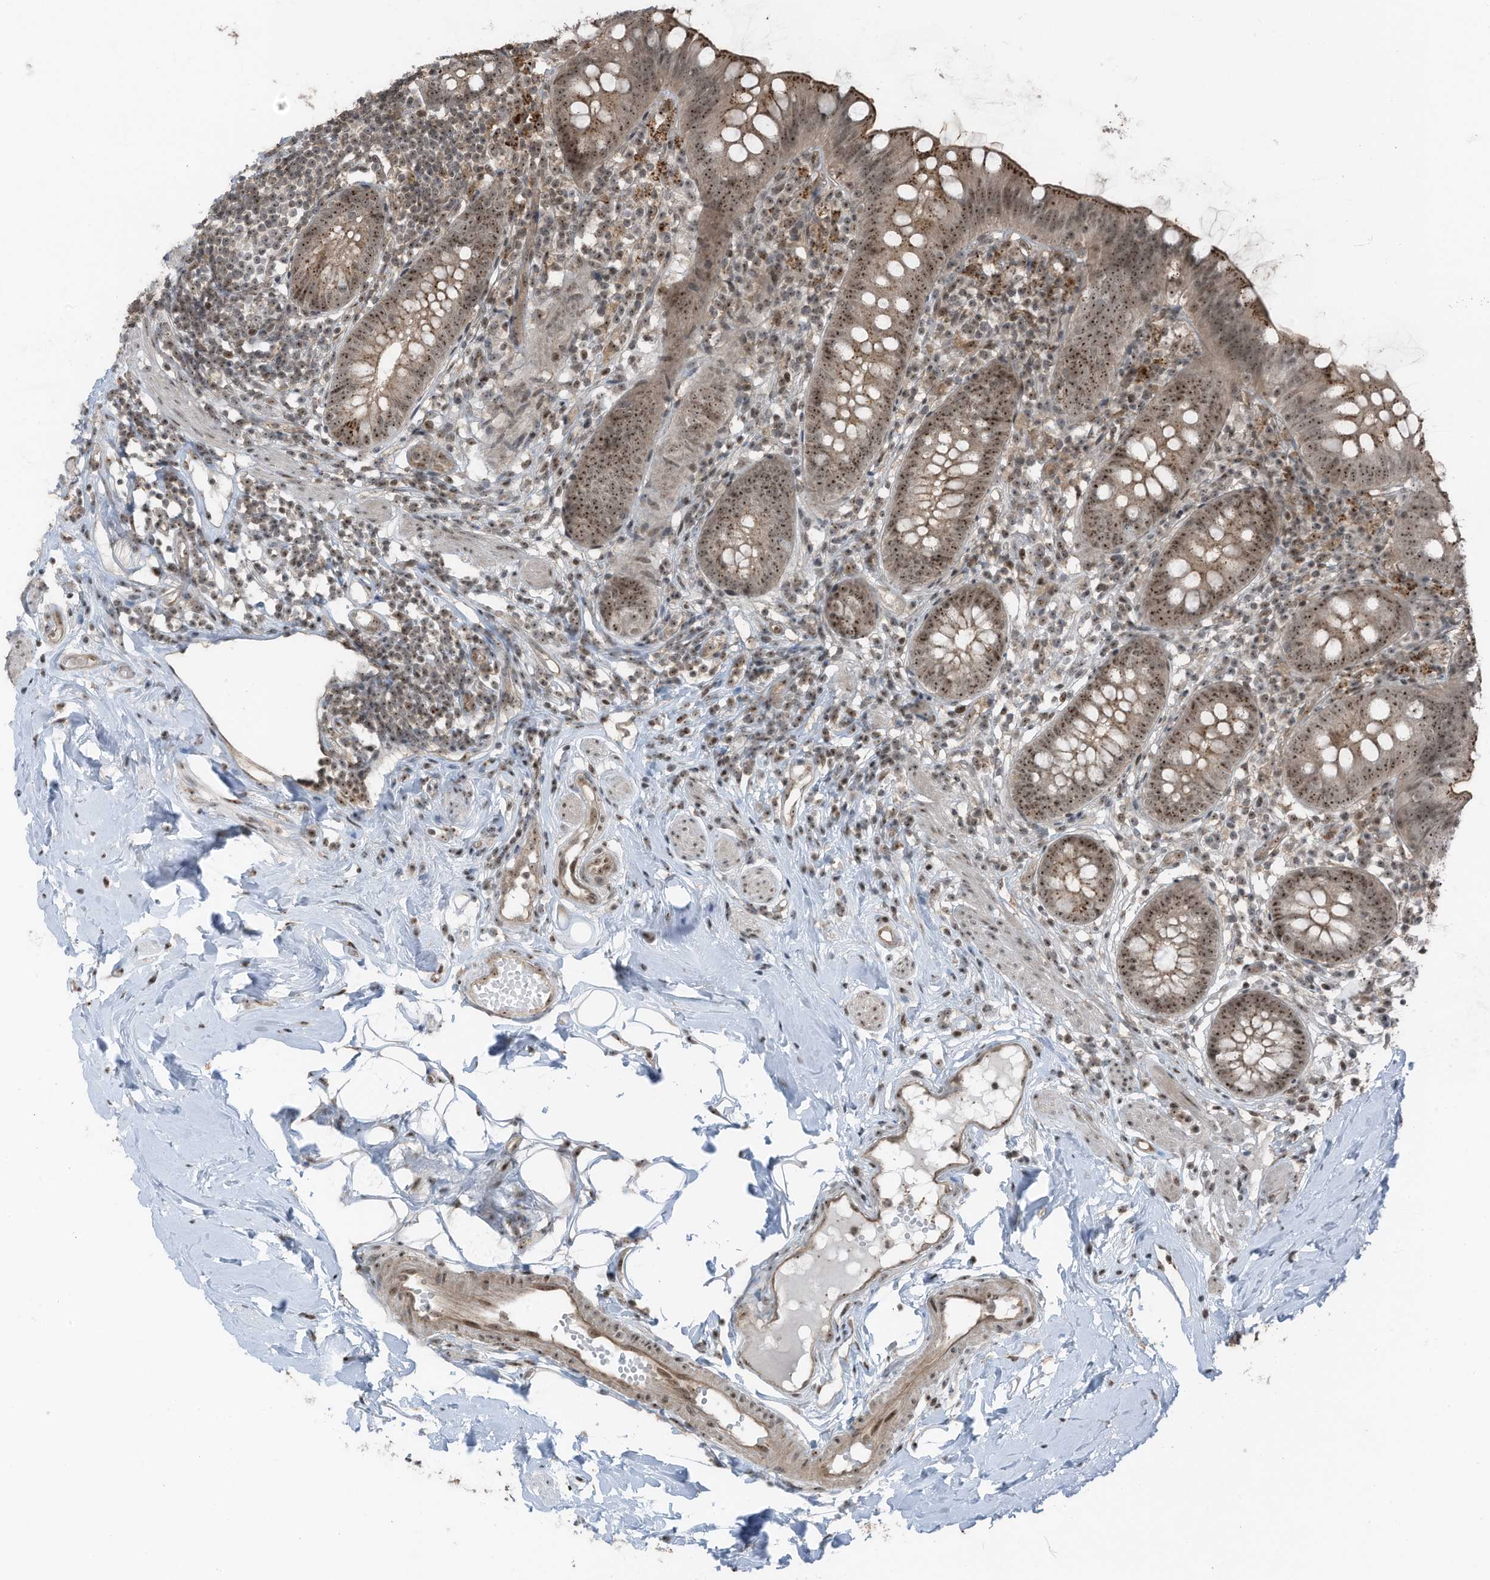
{"staining": {"intensity": "moderate", "quantity": ">75%", "location": "cytoplasmic/membranous,nuclear"}, "tissue": "appendix", "cell_type": "Glandular cells", "image_type": "normal", "snomed": [{"axis": "morphology", "description": "Normal tissue, NOS"}, {"axis": "topography", "description": "Appendix"}], "caption": "Protein staining demonstrates moderate cytoplasmic/membranous,nuclear positivity in about >75% of glandular cells in normal appendix.", "gene": "UTP3", "patient": {"sex": "female", "age": 62}}